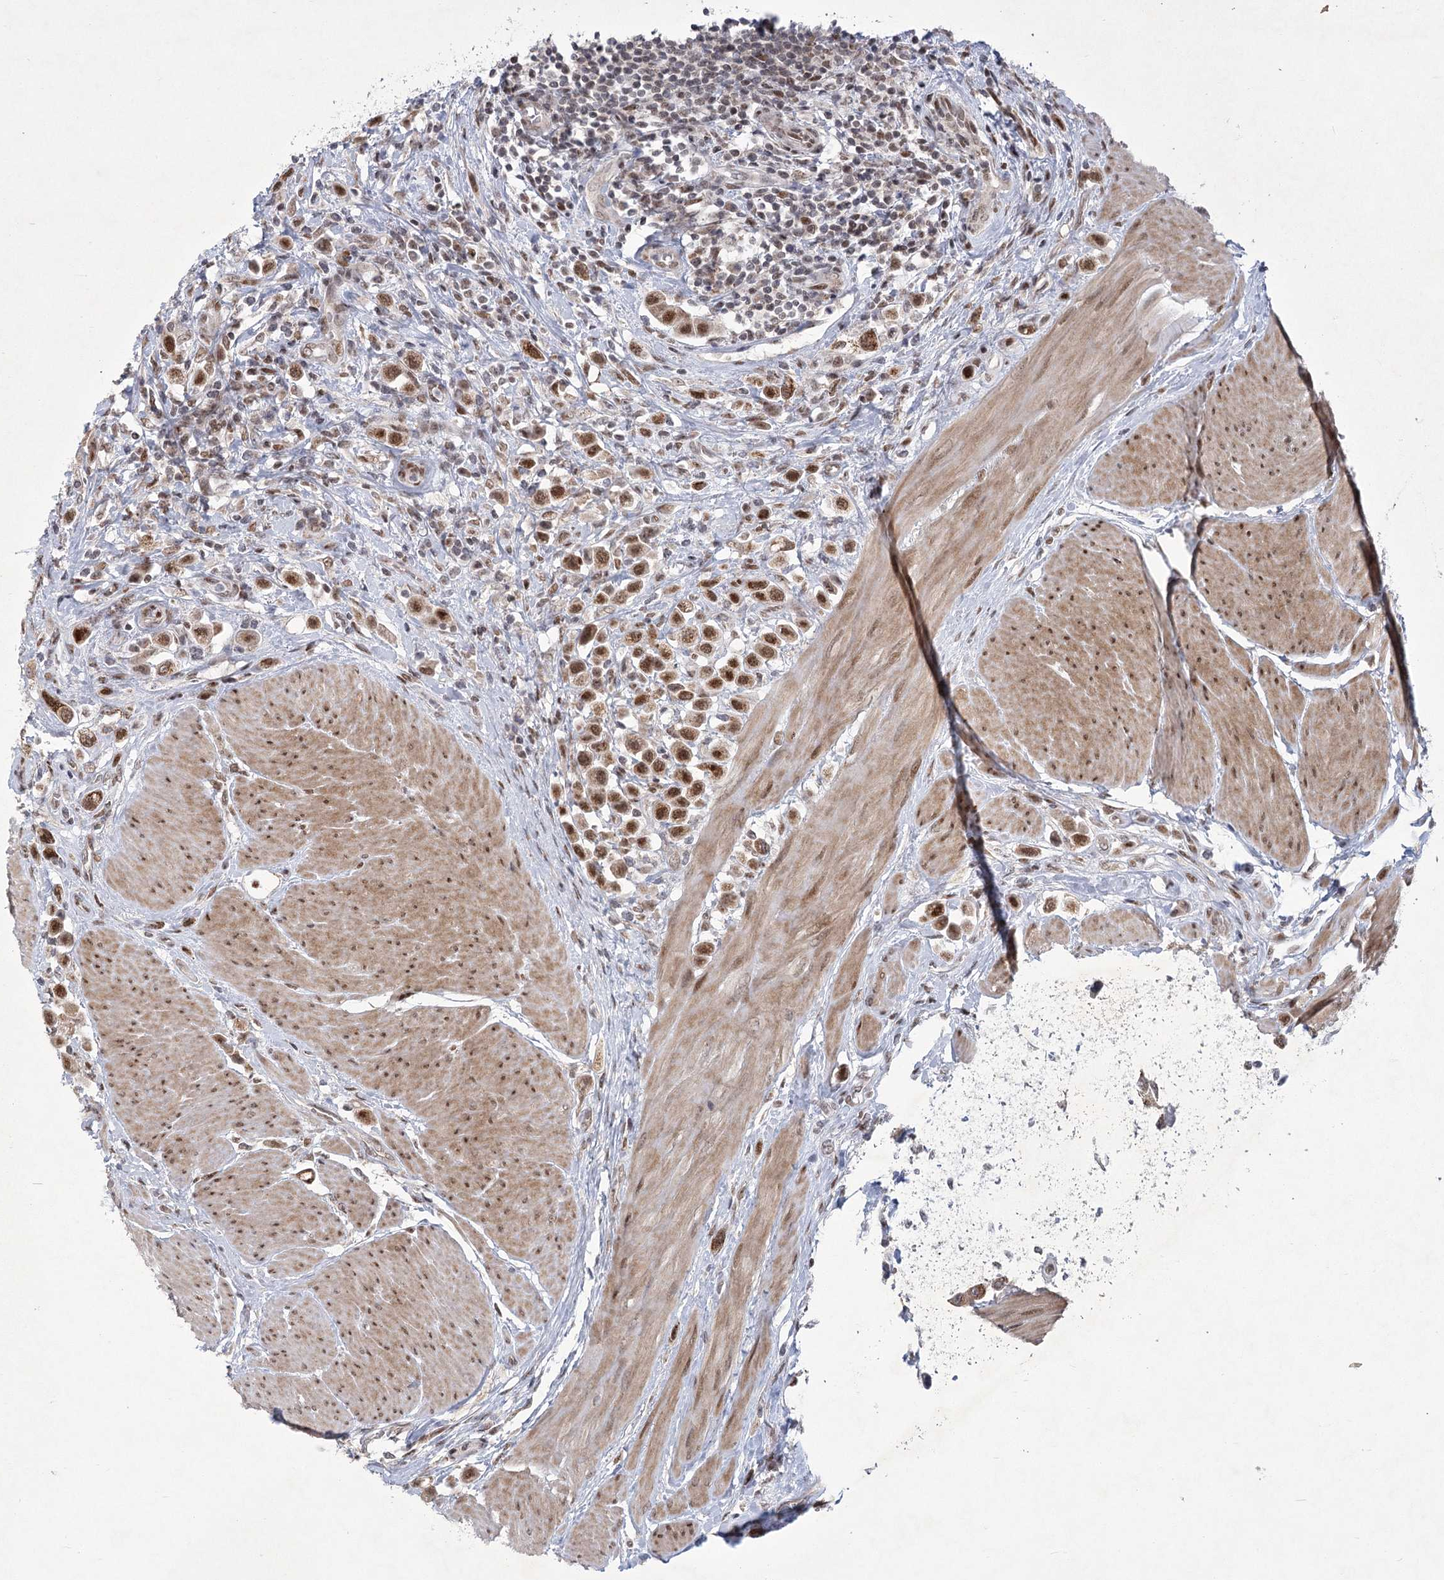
{"staining": {"intensity": "moderate", "quantity": ">75%", "location": "cytoplasmic/membranous,nuclear"}, "tissue": "urothelial cancer", "cell_type": "Tumor cells", "image_type": "cancer", "snomed": [{"axis": "morphology", "description": "Urothelial carcinoma, High grade"}, {"axis": "topography", "description": "Urinary bladder"}], "caption": "Urothelial cancer tissue displays moderate cytoplasmic/membranous and nuclear staining in approximately >75% of tumor cells, visualized by immunohistochemistry.", "gene": "CIB4", "patient": {"sex": "male", "age": 50}}